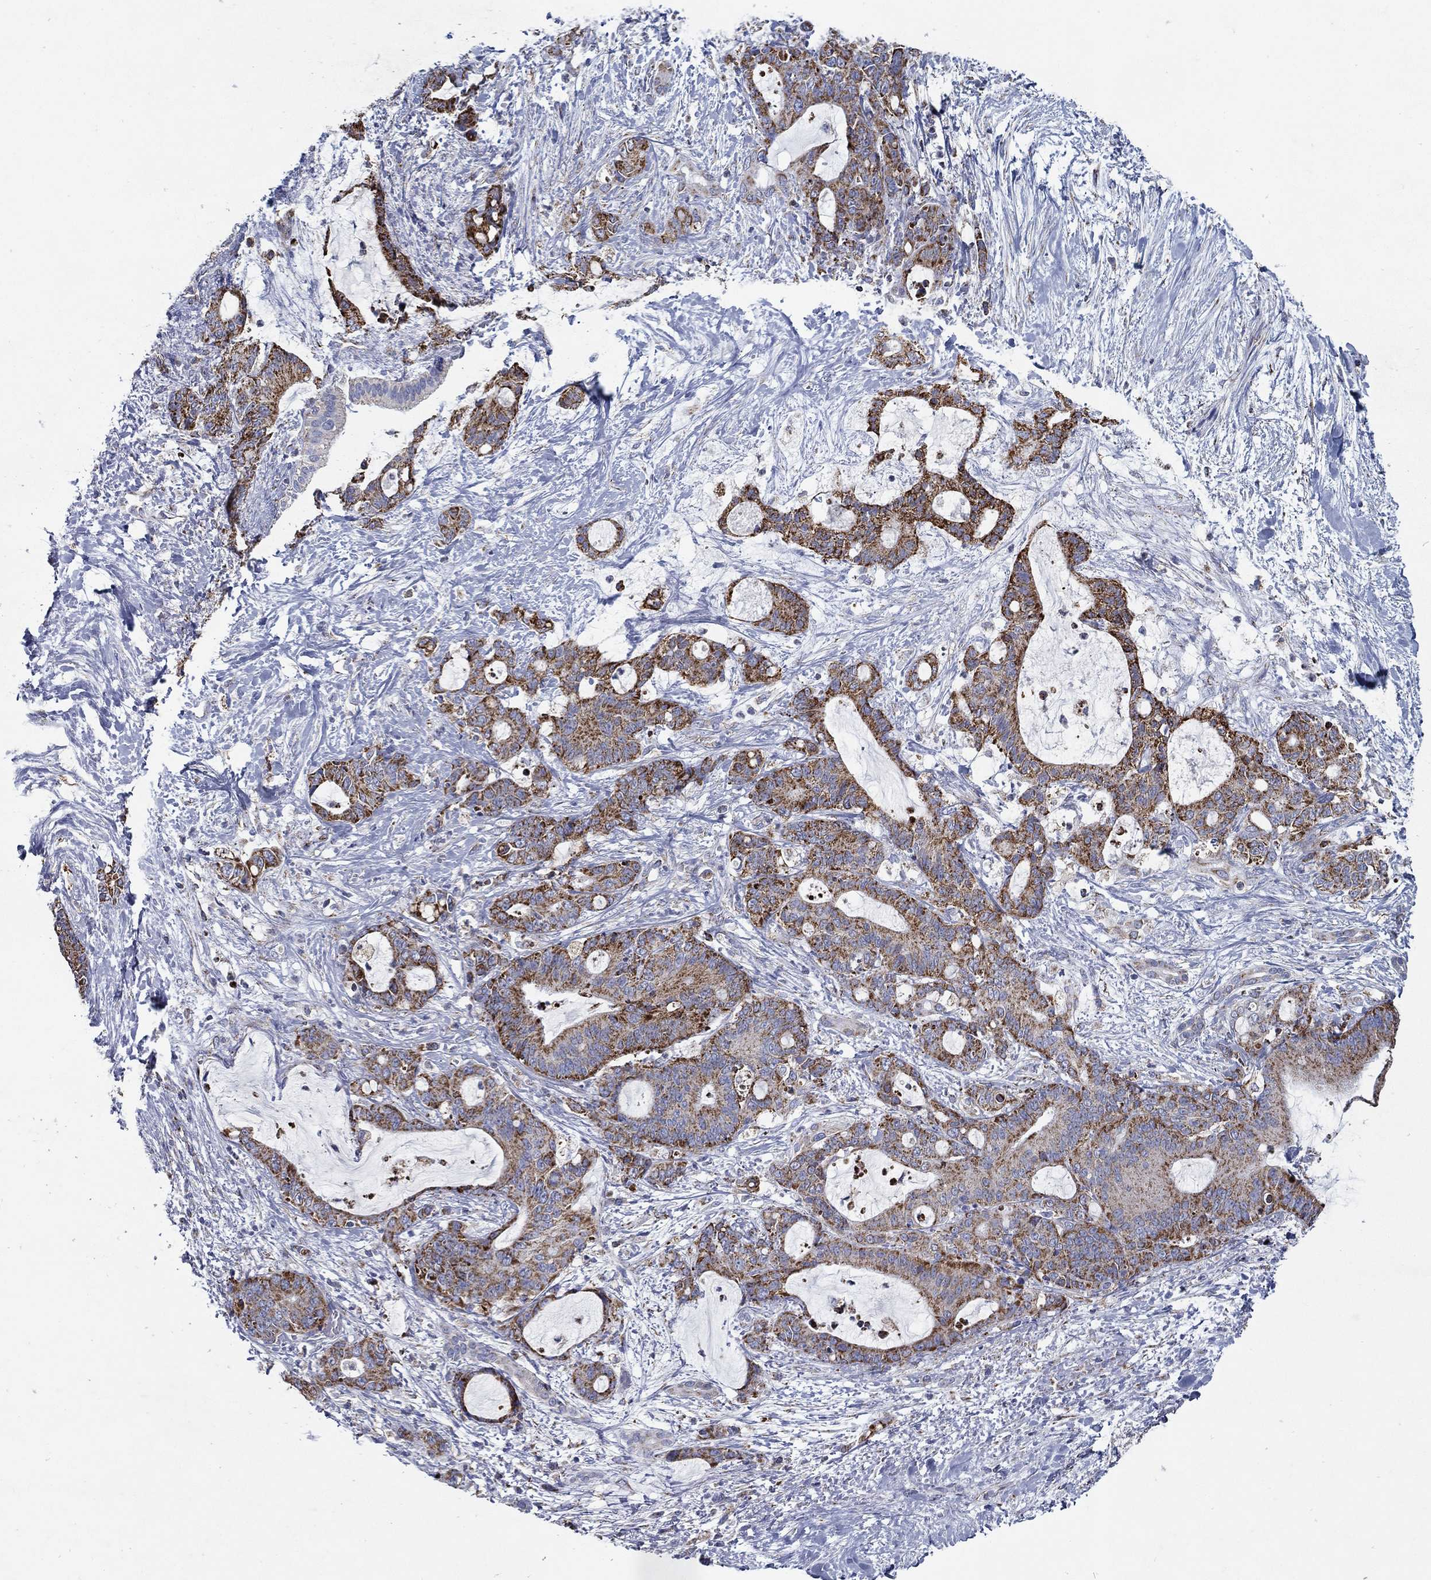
{"staining": {"intensity": "strong", "quantity": "25%-75%", "location": "cytoplasmic/membranous"}, "tissue": "liver cancer", "cell_type": "Tumor cells", "image_type": "cancer", "snomed": [{"axis": "morphology", "description": "Cholangiocarcinoma"}, {"axis": "topography", "description": "Liver"}], "caption": "There is high levels of strong cytoplasmic/membranous expression in tumor cells of cholangiocarcinoma (liver), as demonstrated by immunohistochemical staining (brown color).", "gene": "SFXN1", "patient": {"sex": "female", "age": 73}}